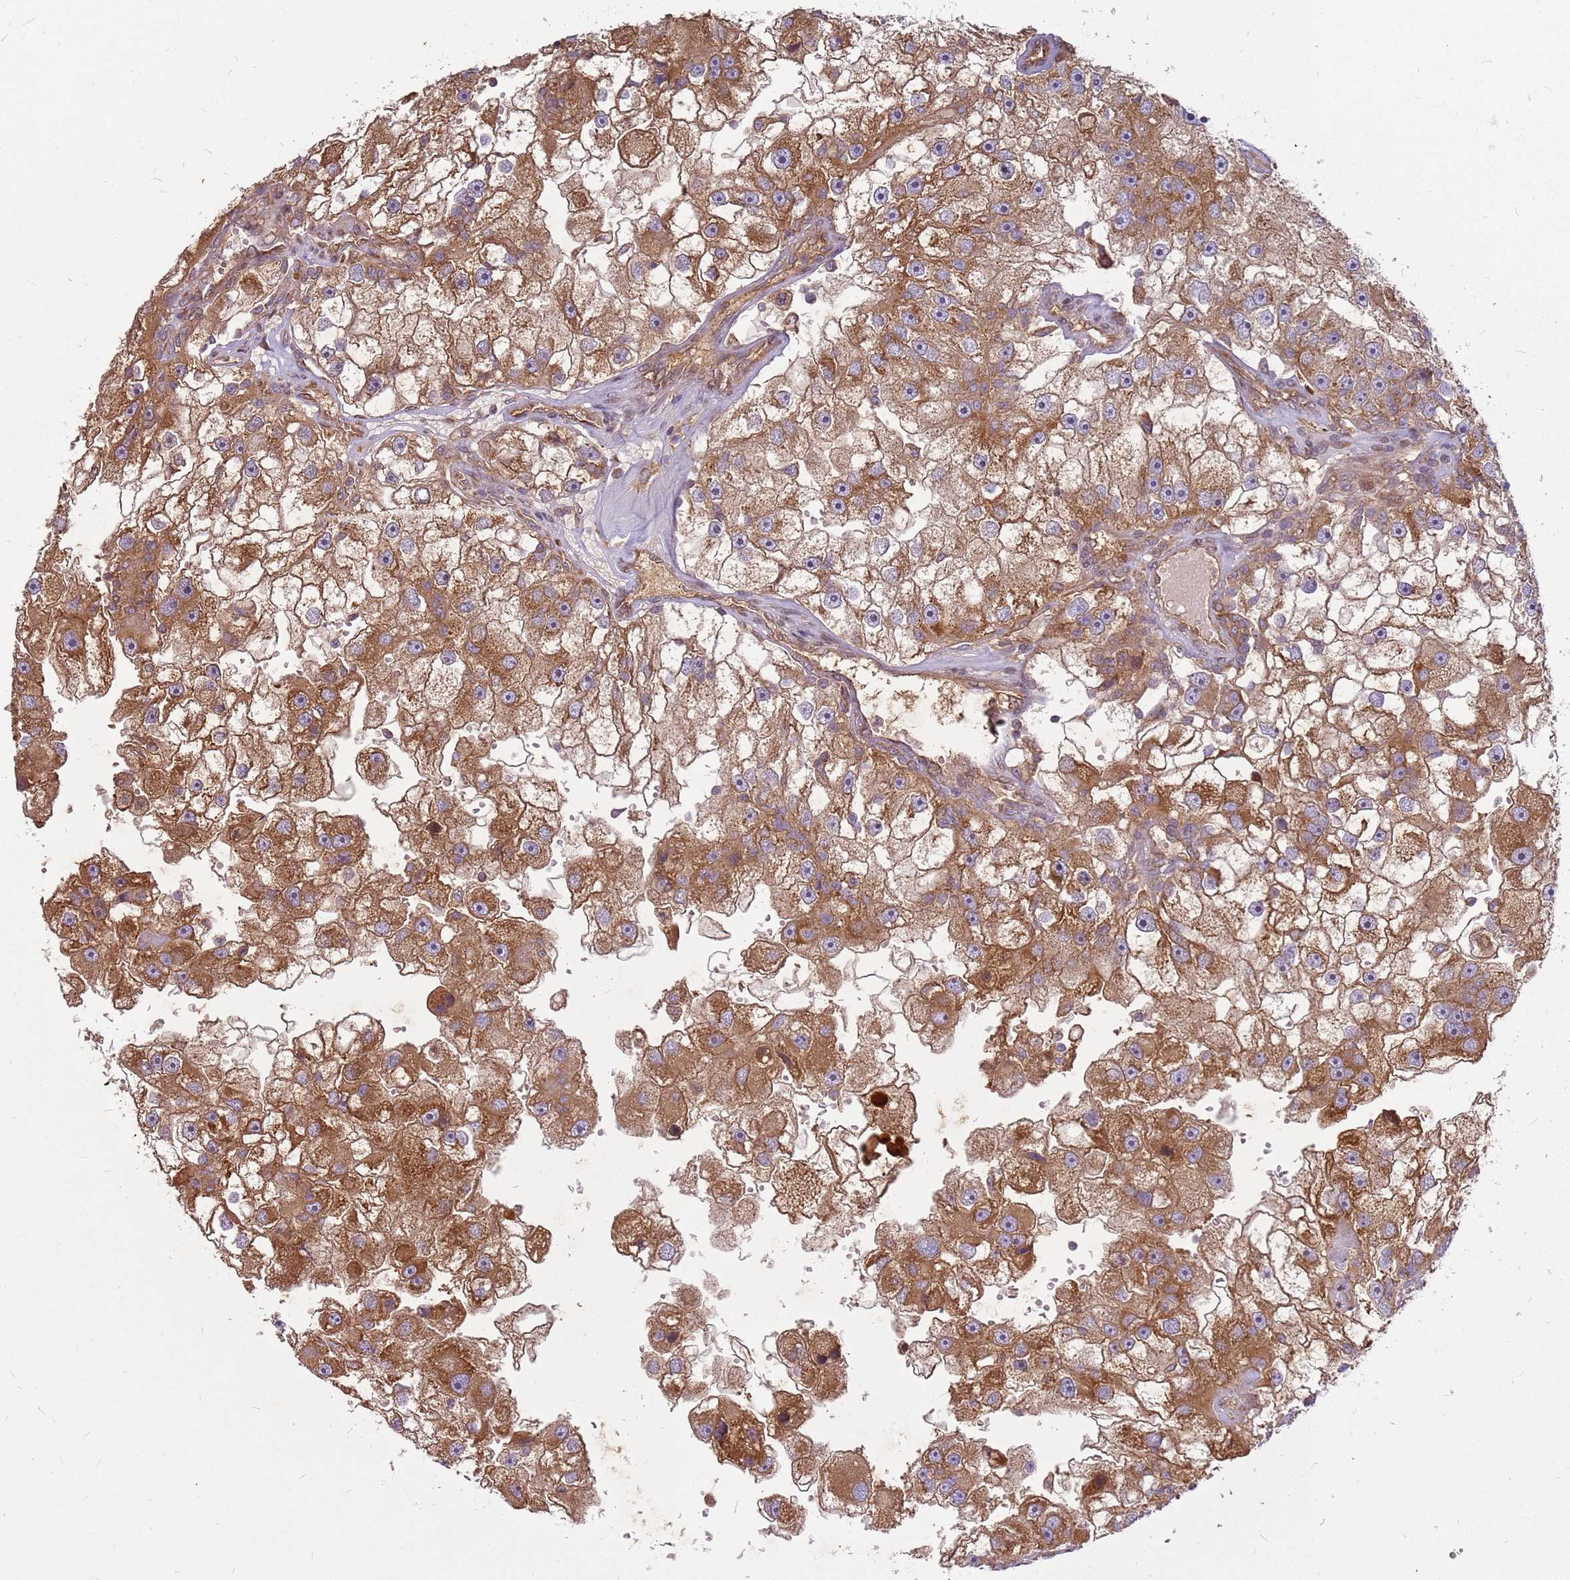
{"staining": {"intensity": "moderate", "quantity": ">75%", "location": "cytoplasmic/membranous"}, "tissue": "renal cancer", "cell_type": "Tumor cells", "image_type": "cancer", "snomed": [{"axis": "morphology", "description": "Adenocarcinoma, NOS"}, {"axis": "topography", "description": "Kidney"}], "caption": "IHC (DAB) staining of human renal adenocarcinoma reveals moderate cytoplasmic/membranous protein positivity in about >75% of tumor cells. The protein is stained brown, and the nuclei are stained in blue (DAB (3,3'-diaminobenzidine) IHC with brightfield microscopy, high magnification).", "gene": "CCDC159", "patient": {"sex": "male", "age": 63}}